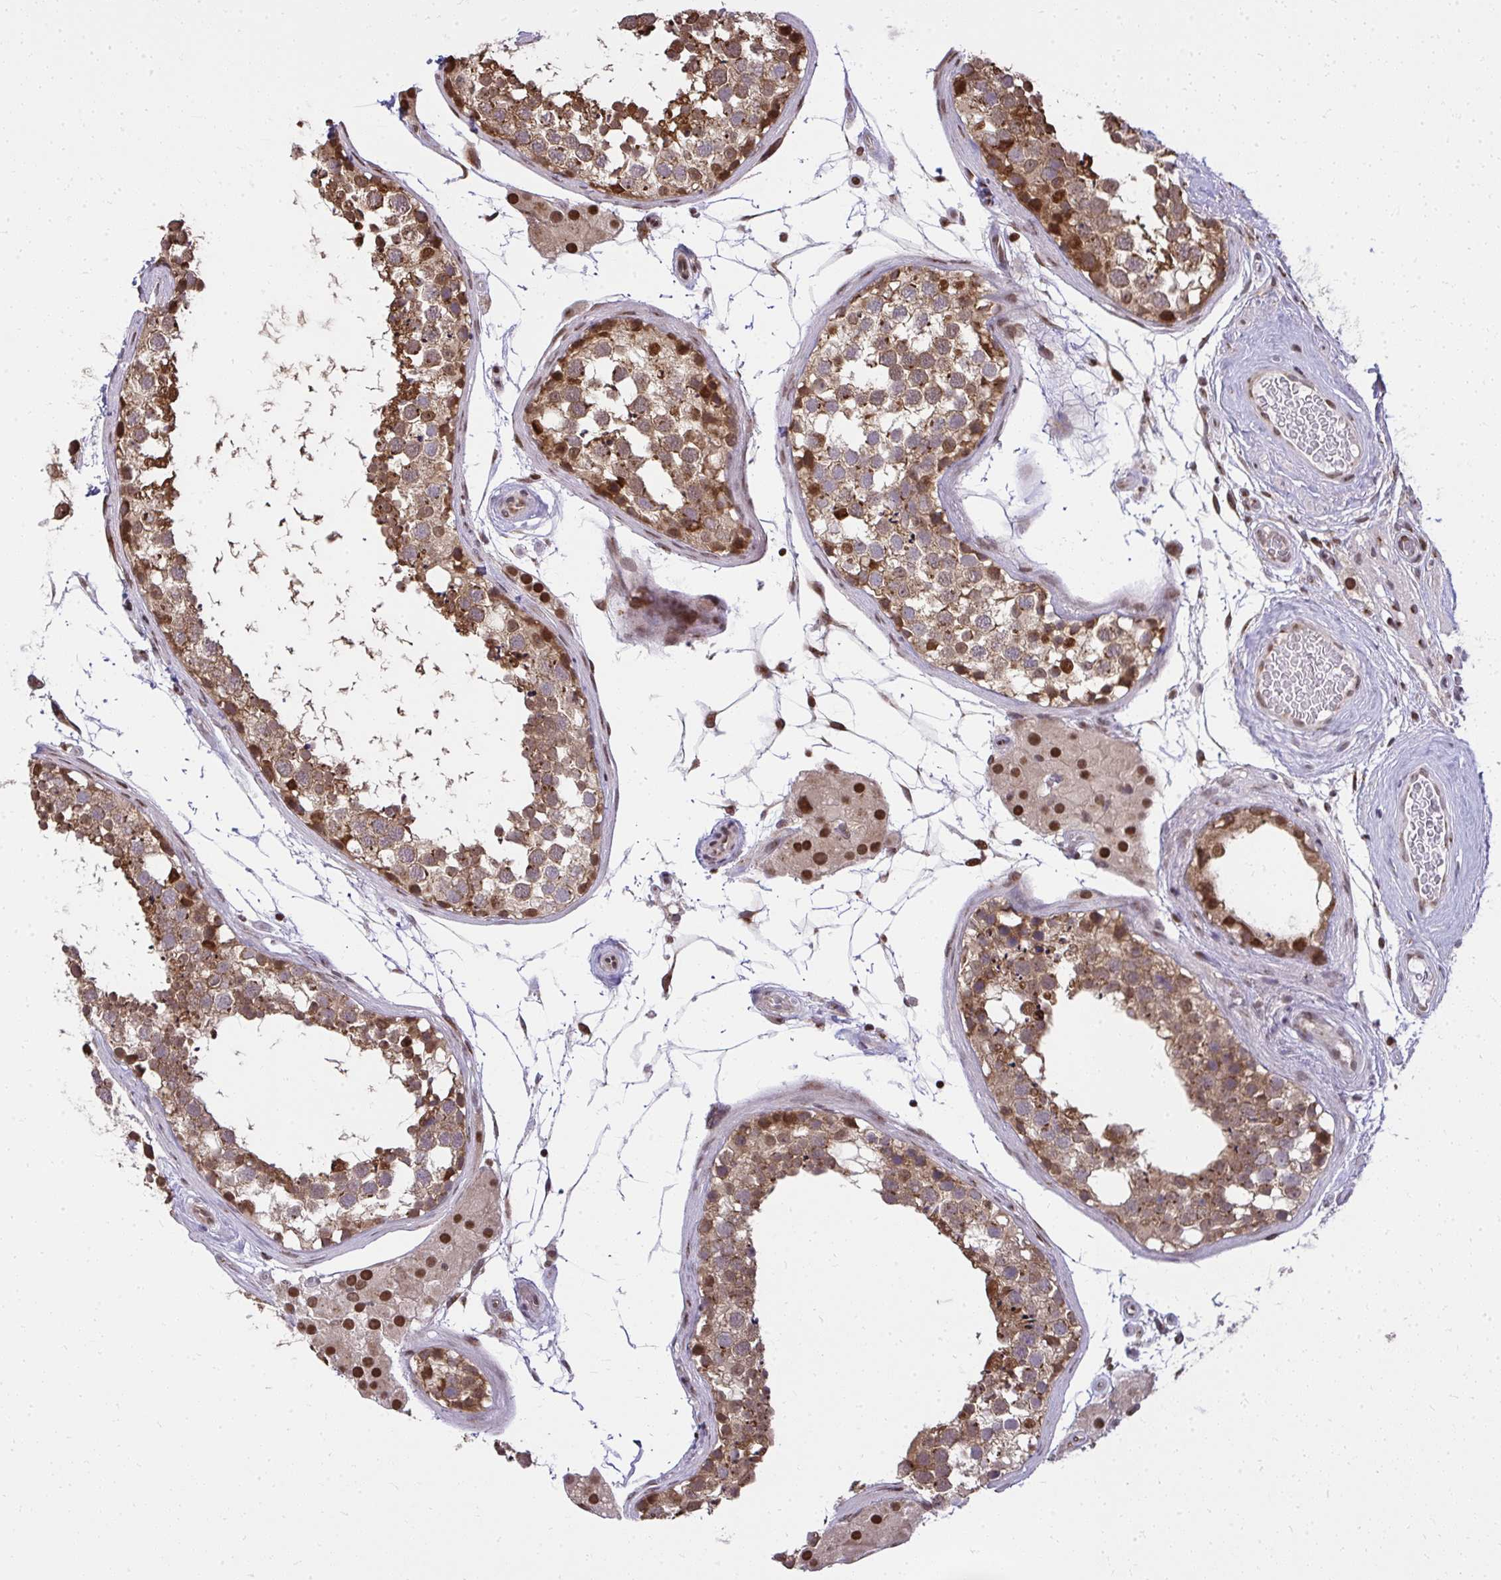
{"staining": {"intensity": "strong", "quantity": "25%-75%", "location": "cytoplasmic/membranous,nuclear"}, "tissue": "testis", "cell_type": "Cells in seminiferous ducts", "image_type": "normal", "snomed": [{"axis": "morphology", "description": "Normal tissue, NOS"}, {"axis": "morphology", "description": "Seminoma, NOS"}, {"axis": "topography", "description": "Testis"}], "caption": "Immunohistochemistry of benign testis displays high levels of strong cytoplasmic/membranous,nuclear expression in approximately 25%-75% of cells in seminiferous ducts.", "gene": "PIGY", "patient": {"sex": "male", "age": 65}}